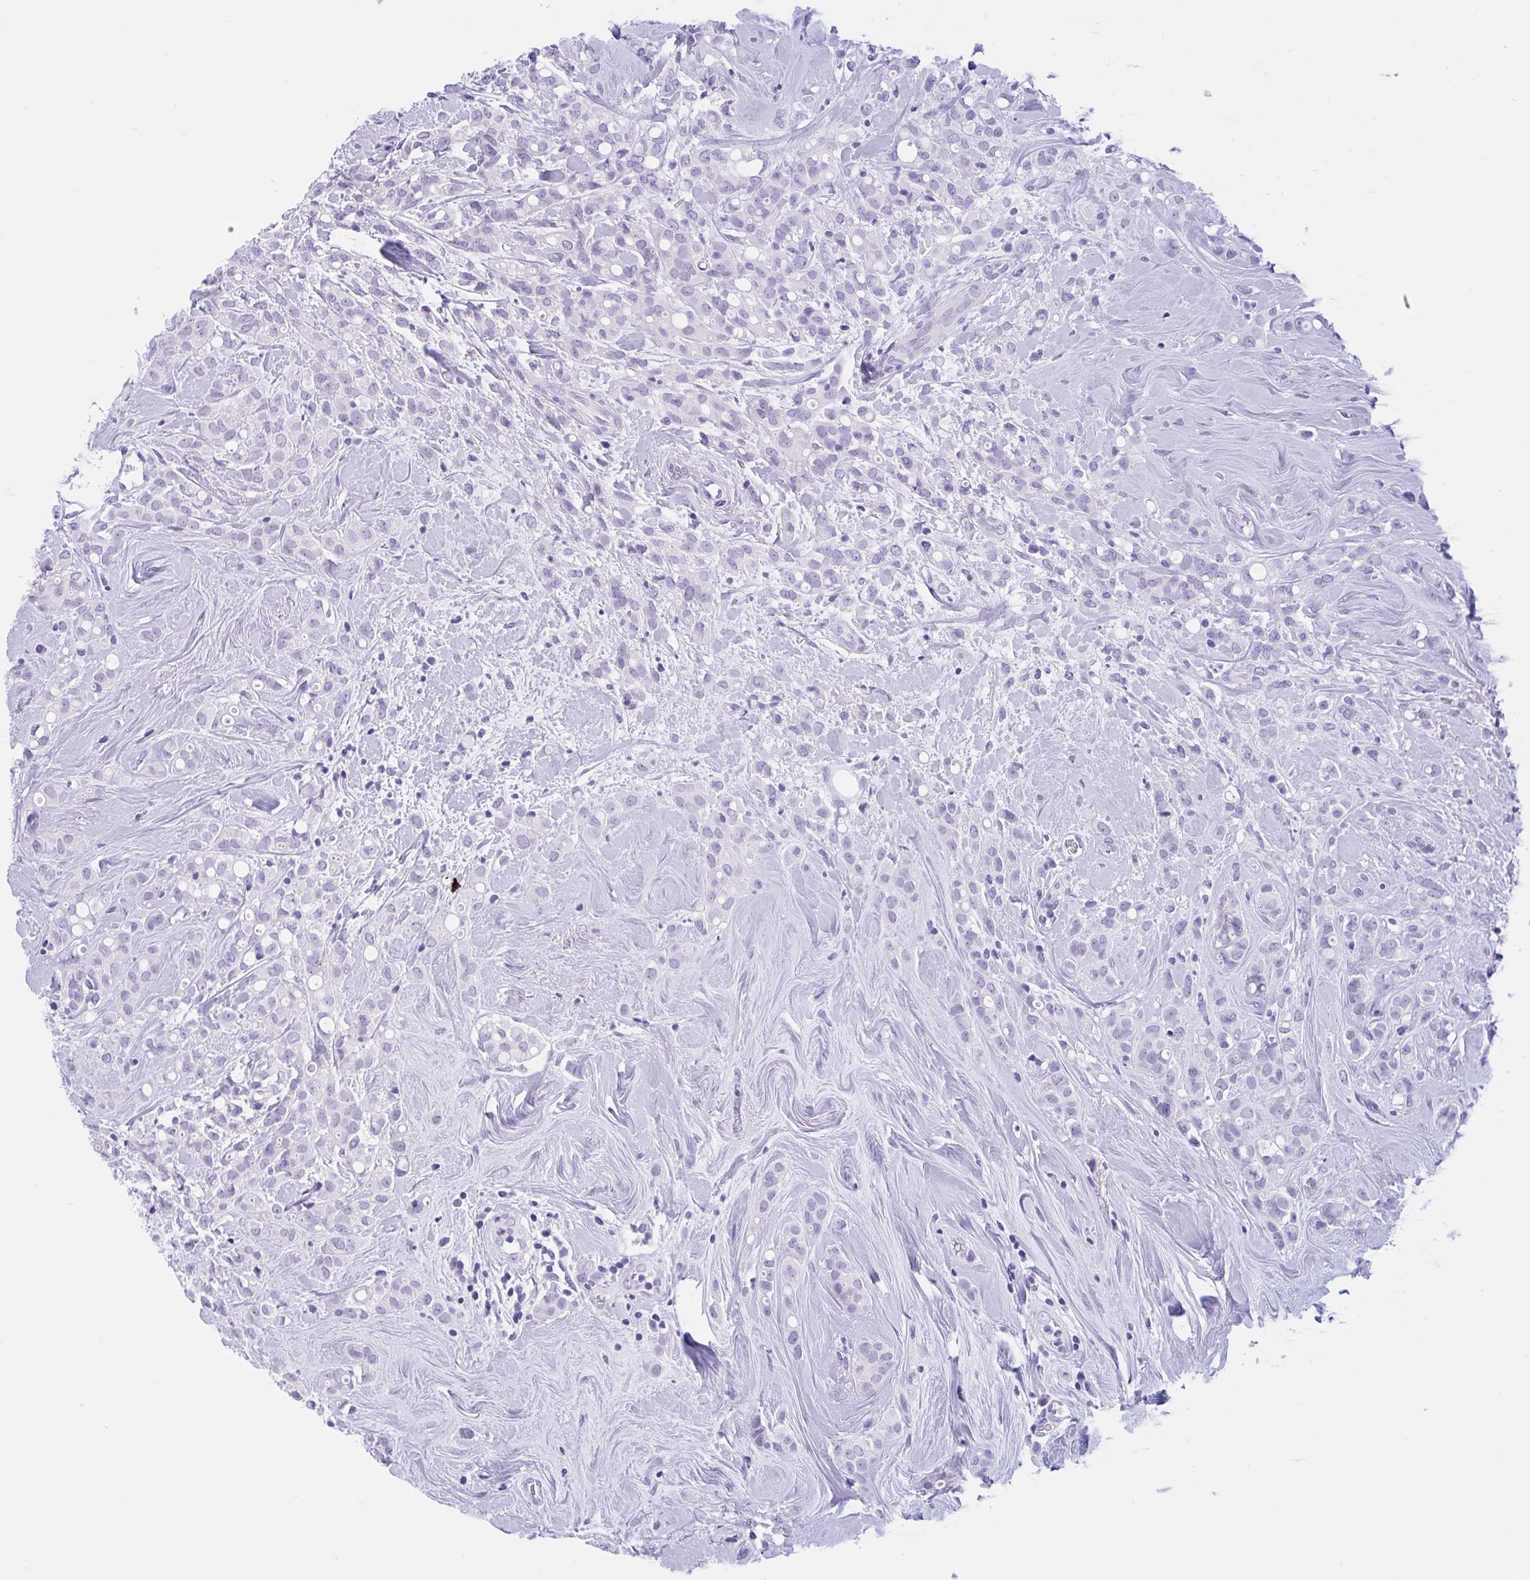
{"staining": {"intensity": "negative", "quantity": "none", "location": "none"}, "tissue": "breast cancer", "cell_type": "Tumor cells", "image_type": "cancer", "snomed": [{"axis": "morphology", "description": "Lobular carcinoma"}, {"axis": "topography", "description": "Breast"}], "caption": "The micrograph demonstrates no significant expression in tumor cells of breast lobular carcinoma.", "gene": "ZNF319", "patient": {"sex": "female", "age": 68}}